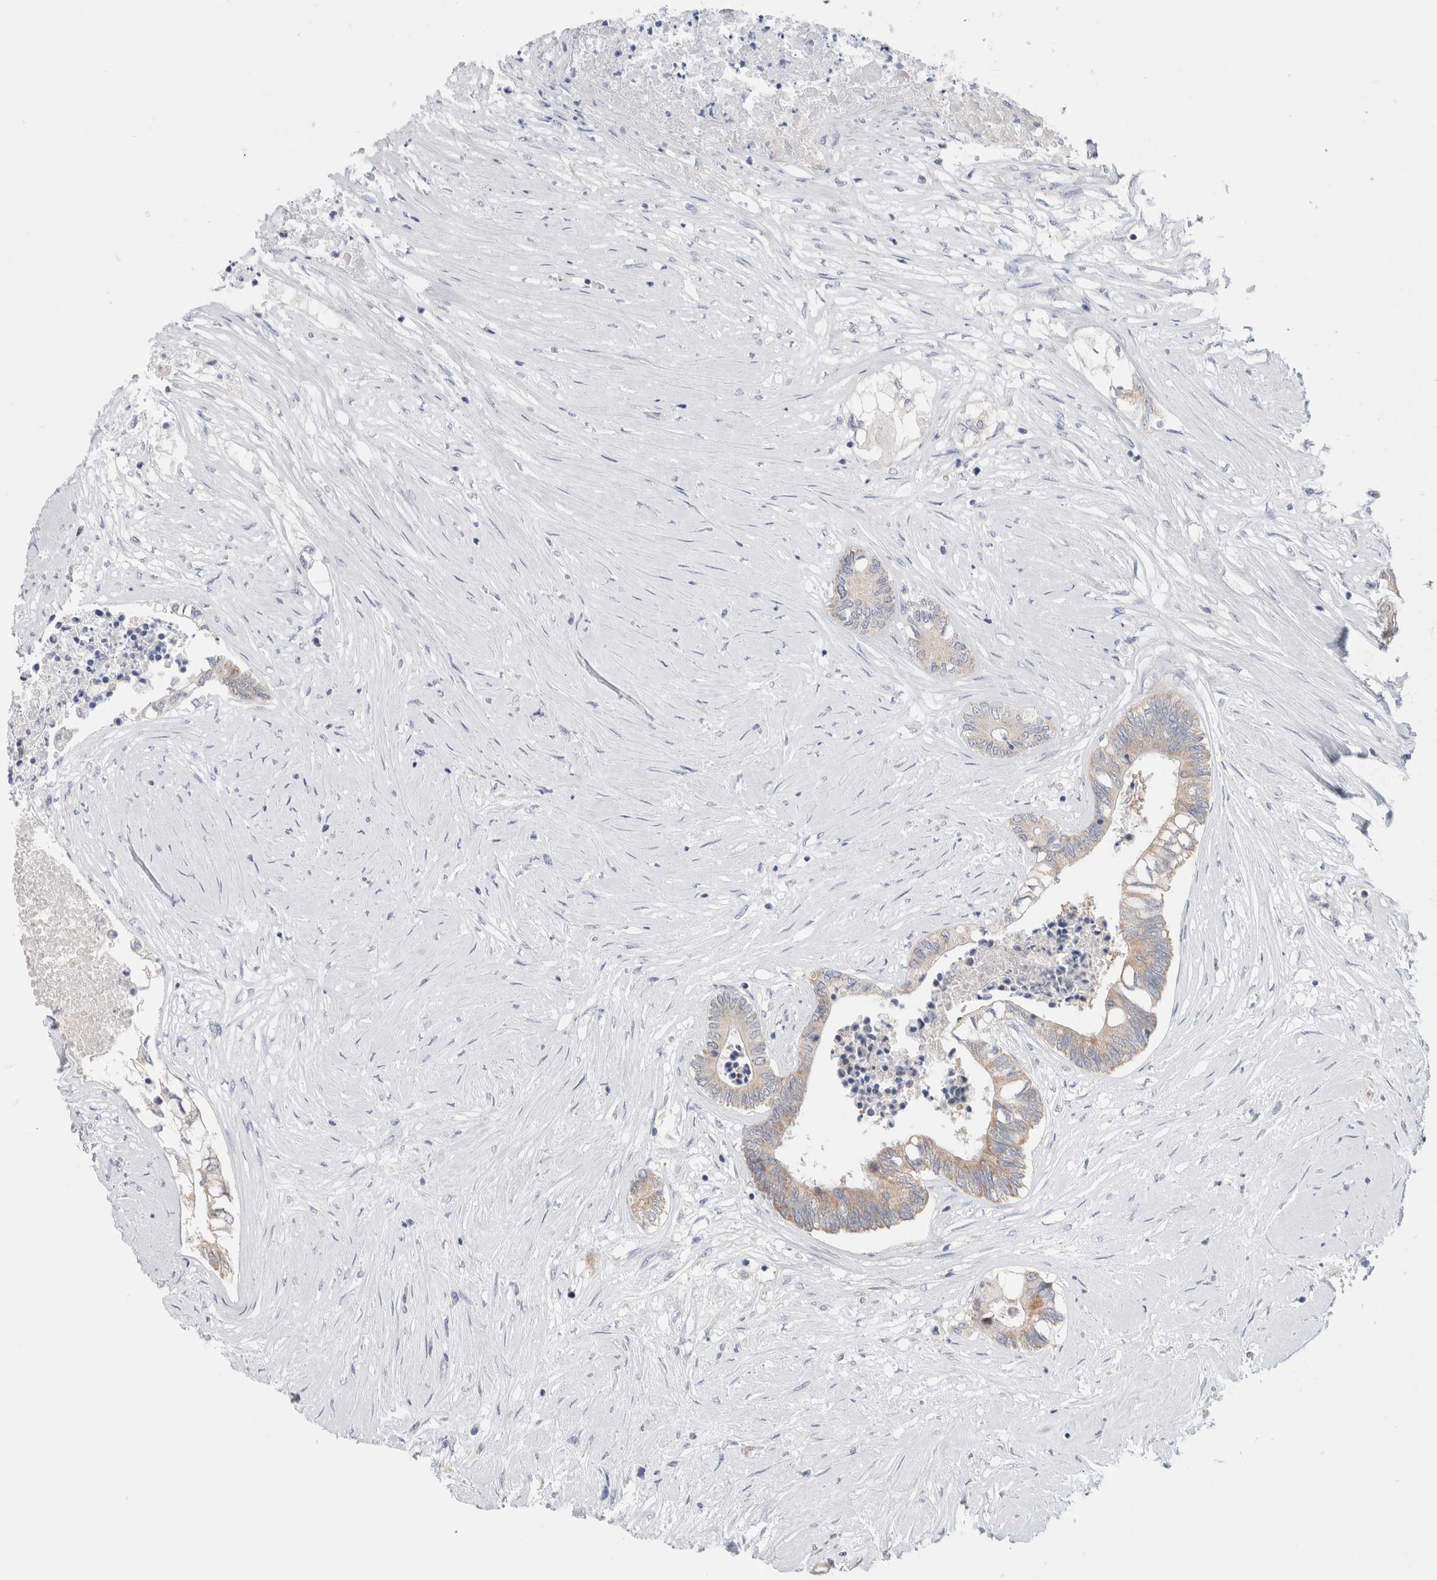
{"staining": {"intensity": "weak", "quantity": "<25%", "location": "cytoplasmic/membranous"}, "tissue": "colorectal cancer", "cell_type": "Tumor cells", "image_type": "cancer", "snomed": [{"axis": "morphology", "description": "Adenocarcinoma, NOS"}, {"axis": "topography", "description": "Rectum"}], "caption": "Human colorectal adenocarcinoma stained for a protein using immunohistochemistry displays no expression in tumor cells.", "gene": "NDOR1", "patient": {"sex": "male", "age": 63}}